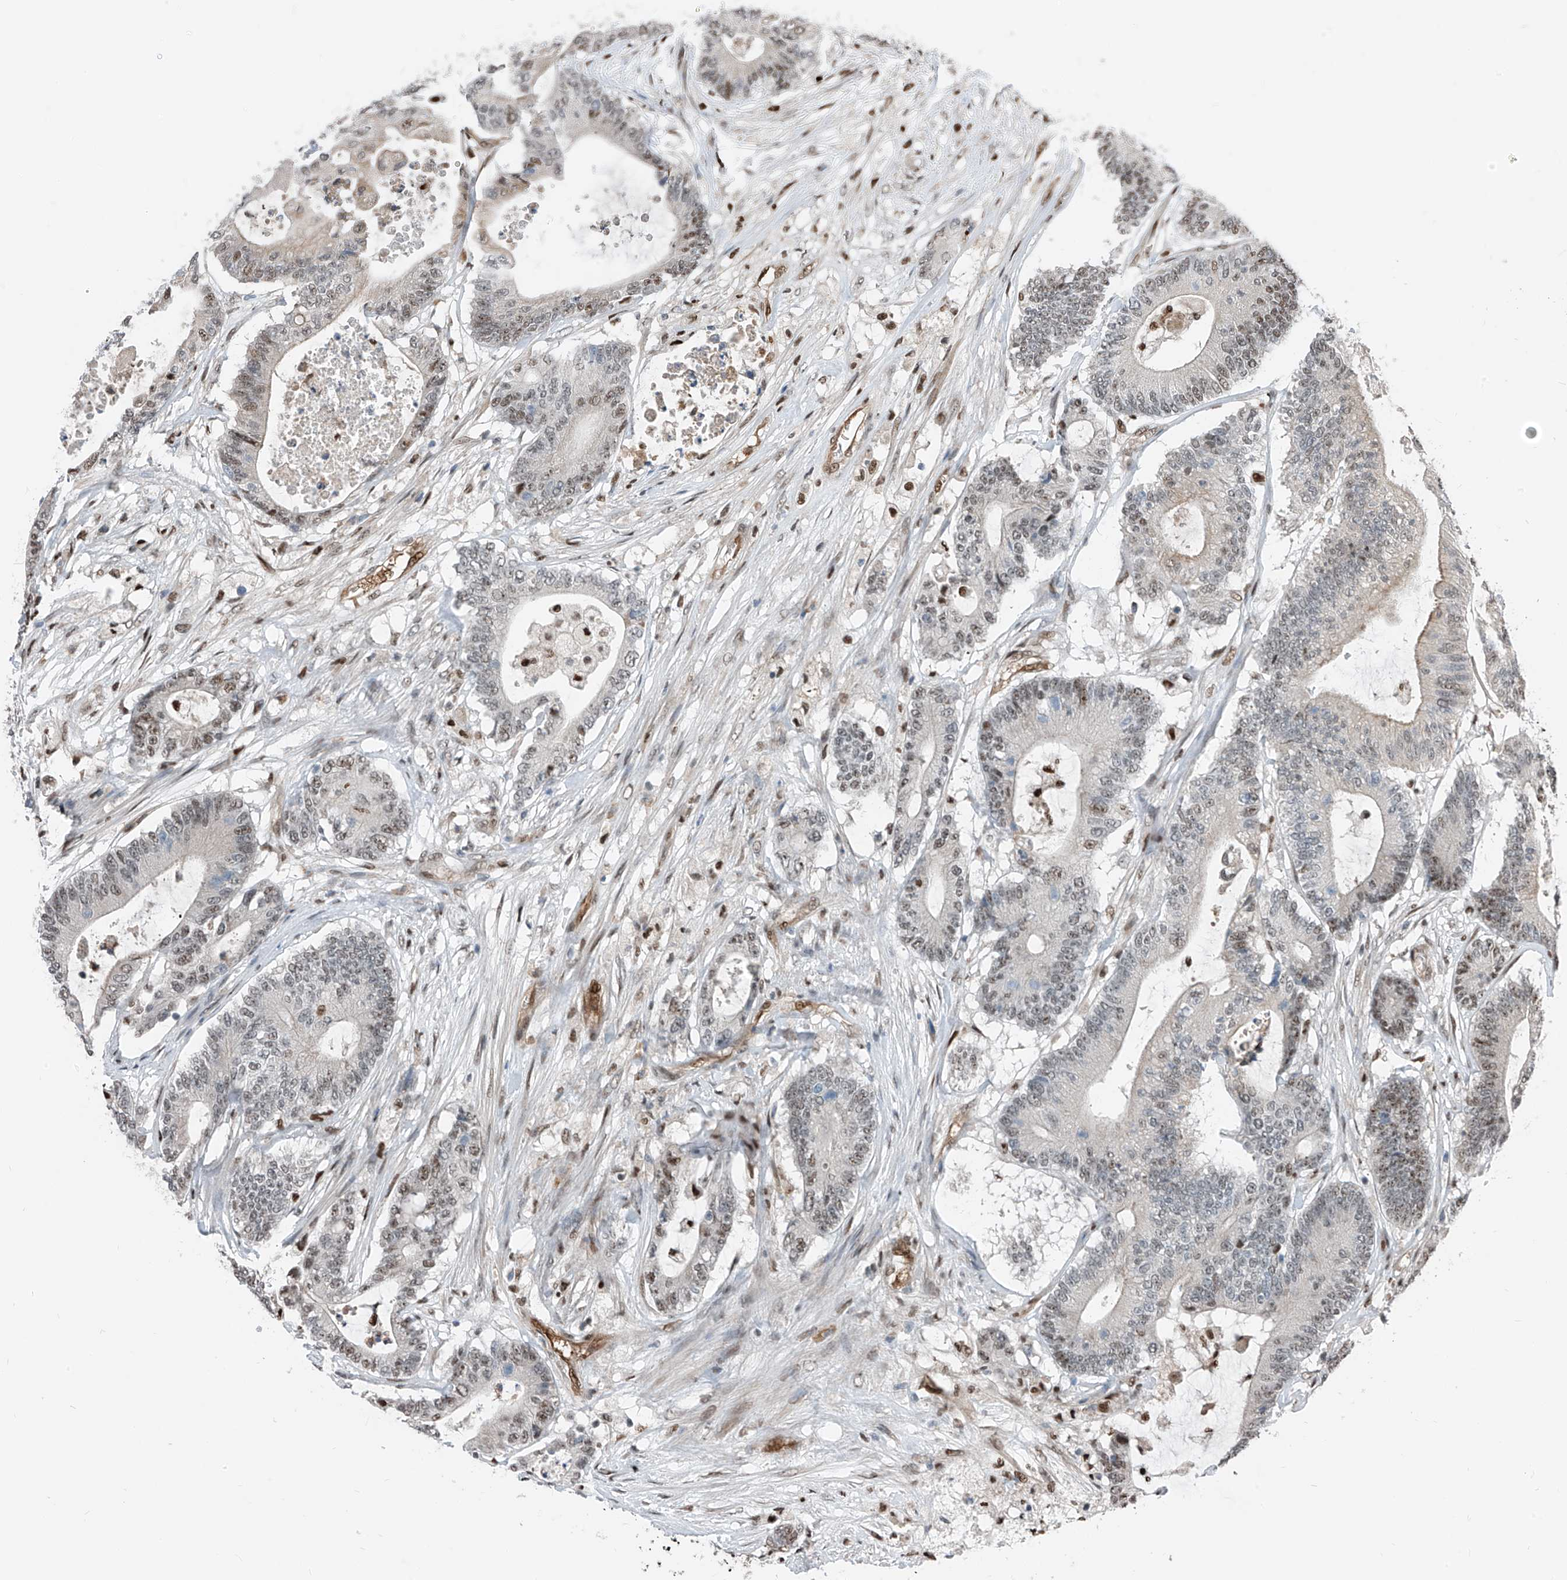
{"staining": {"intensity": "weak", "quantity": "25%-75%", "location": "nuclear"}, "tissue": "colorectal cancer", "cell_type": "Tumor cells", "image_type": "cancer", "snomed": [{"axis": "morphology", "description": "Adenocarcinoma, NOS"}, {"axis": "topography", "description": "Colon"}], "caption": "Protein staining reveals weak nuclear expression in approximately 25%-75% of tumor cells in colorectal cancer (adenocarcinoma).", "gene": "RBP7", "patient": {"sex": "female", "age": 84}}